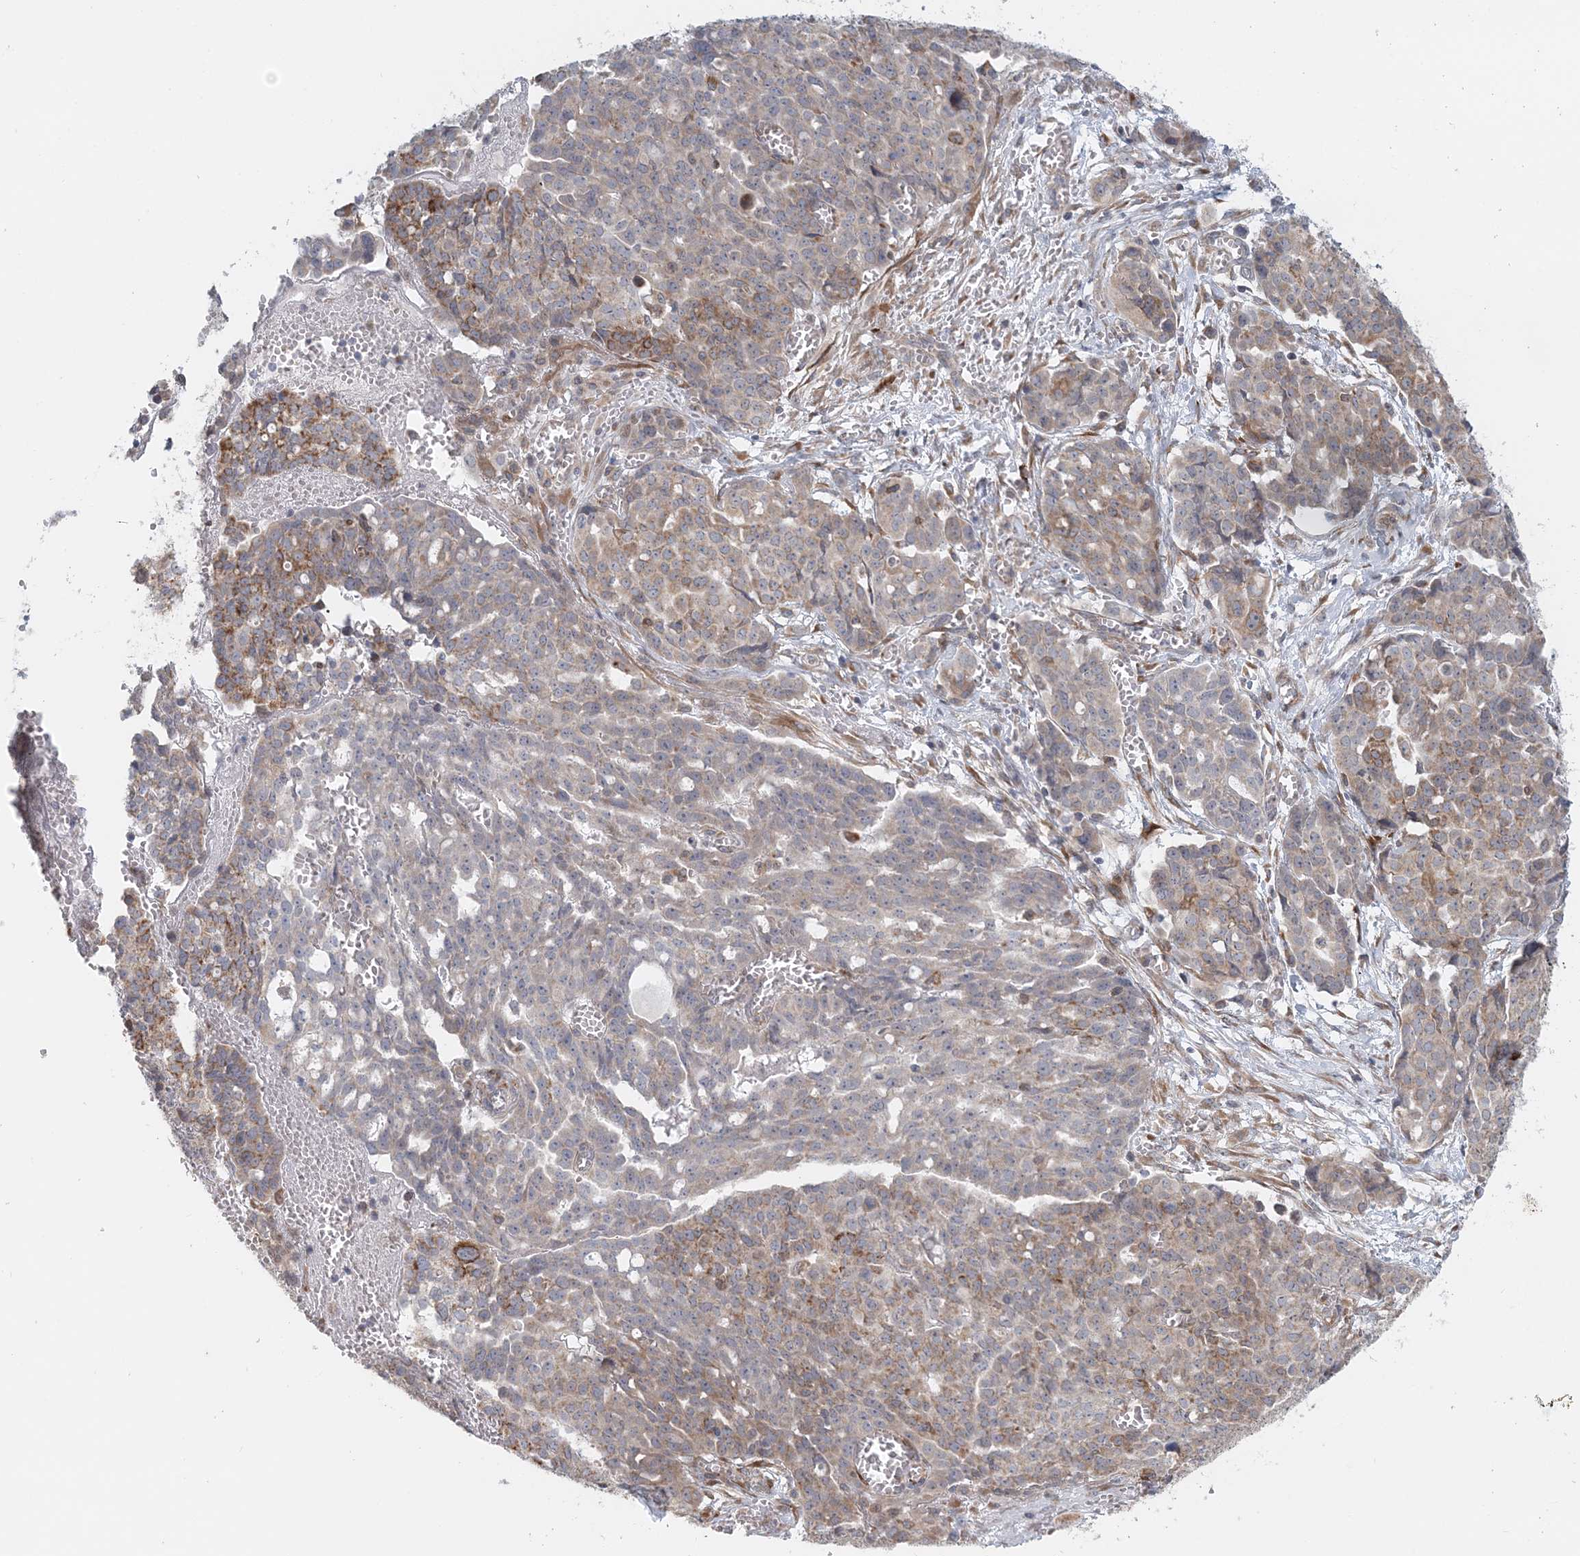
{"staining": {"intensity": "moderate", "quantity": "25%-75%", "location": "cytoplasmic/membranous"}, "tissue": "ovarian cancer", "cell_type": "Tumor cells", "image_type": "cancer", "snomed": [{"axis": "morphology", "description": "Cystadenocarcinoma, serous, NOS"}, {"axis": "topography", "description": "Soft tissue"}, {"axis": "topography", "description": "Ovary"}], "caption": "IHC histopathology image of ovarian cancer stained for a protein (brown), which reveals medium levels of moderate cytoplasmic/membranous staining in about 25%-75% of tumor cells.", "gene": "PCYOX1L", "patient": {"sex": "female", "age": 57}}